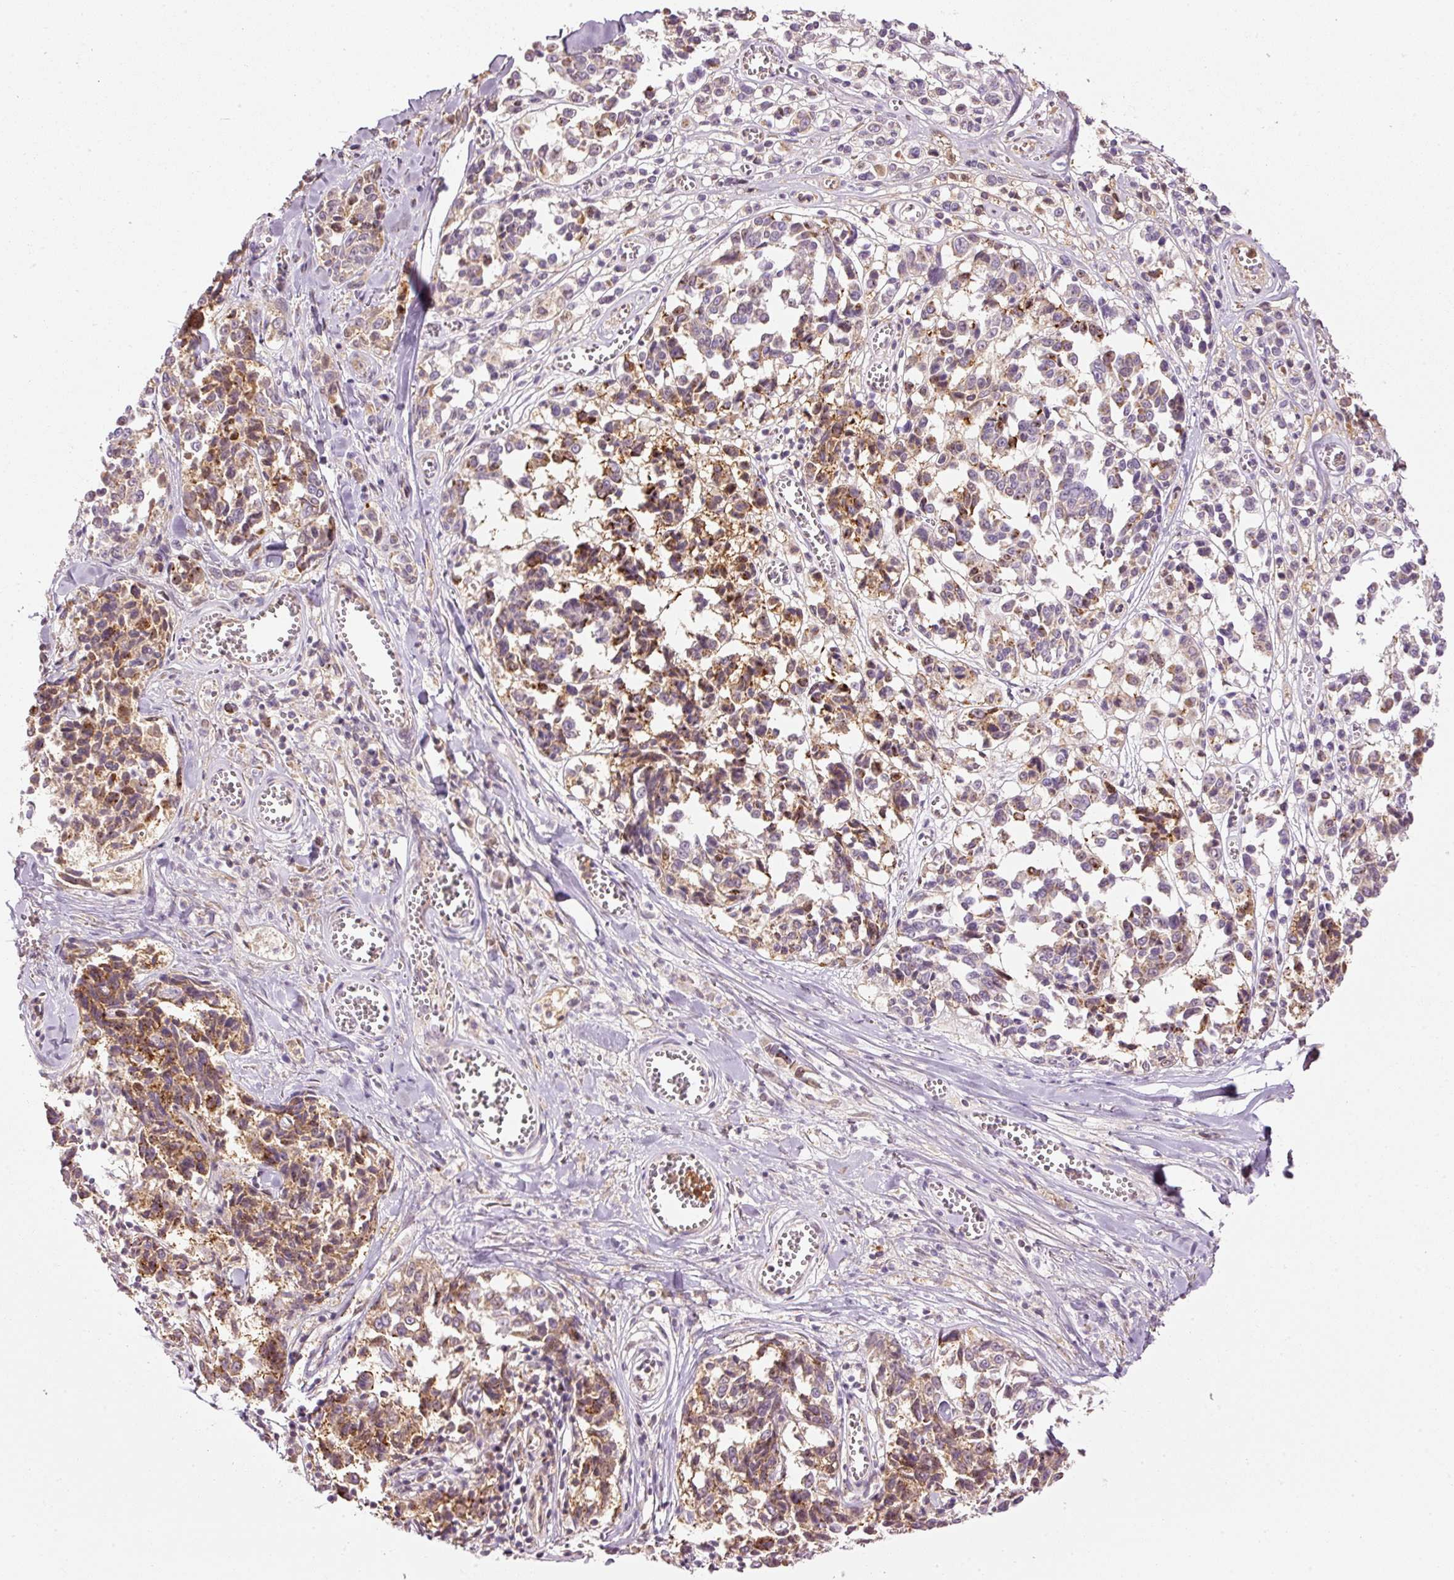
{"staining": {"intensity": "moderate", "quantity": "25%-75%", "location": "cytoplasmic/membranous"}, "tissue": "melanoma", "cell_type": "Tumor cells", "image_type": "cancer", "snomed": [{"axis": "morphology", "description": "Malignant melanoma, NOS"}, {"axis": "topography", "description": "Skin"}], "caption": "Protein analysis of malignant melanoma tissue displays moderate cytoplasmic/membranous staining in about 25%-75% of tumor cells. The staining was performed using DAB to visualize the protein expression in brown, while the nuclei were stained in blue with hematoxylin (Magnification: 20x).", "gene": "SERPING1", "patient": {"sex": "female", "age": 64}}